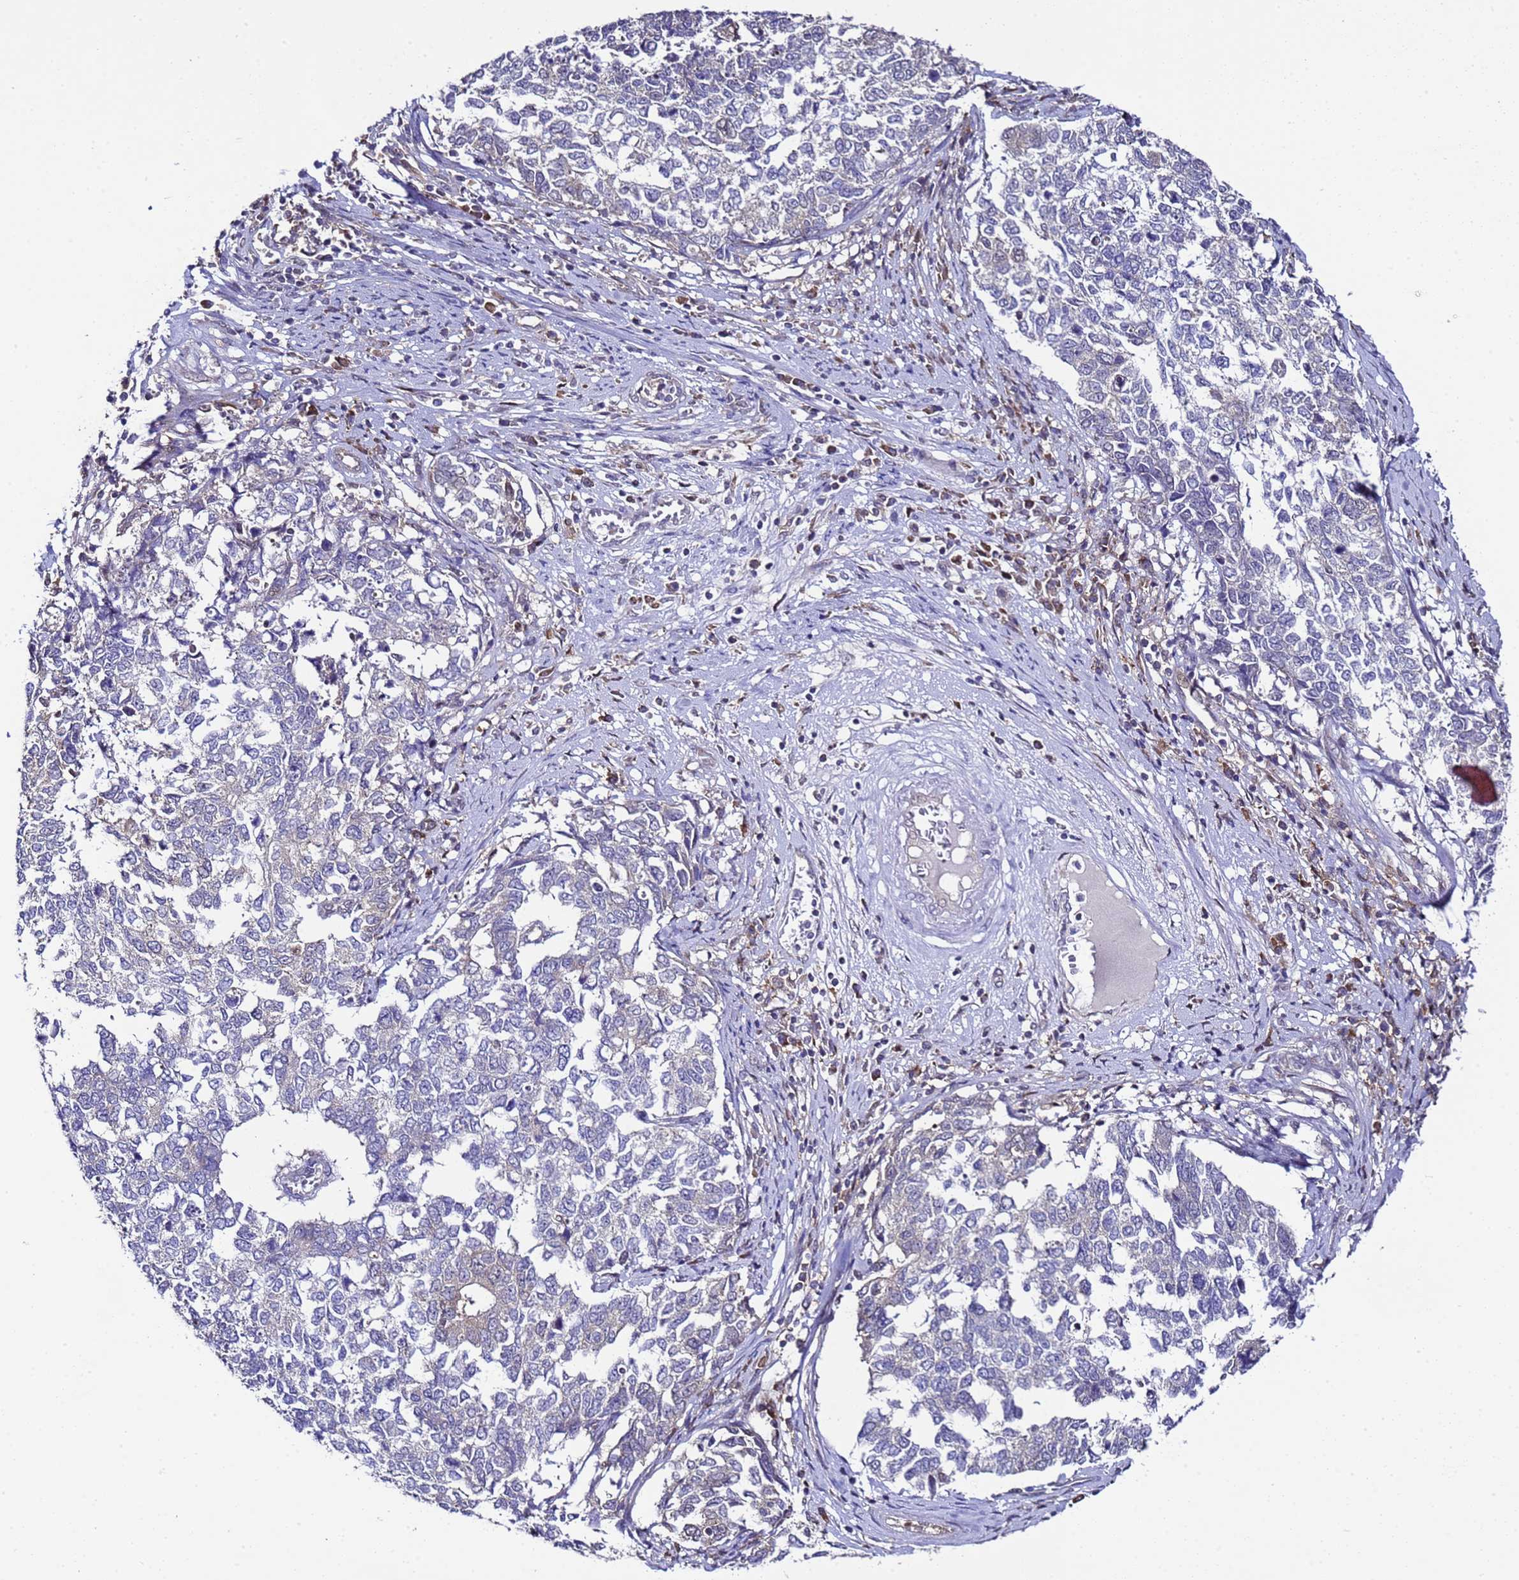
{"staining": {"intensity": "negative", "quantity": "none", "location": "none"}, "tissue": "cervical cancer", "cell_type": "Tumor cells", "image_type": "cancer", "snomed": [{"axis": "morphology", "description": "Squamous cell carcinoma, NOS"}, {"axis": "topography", "description": "Cervix"}], "caption": "DAB (3,3'-diaminobenzidine) immunohistochemical staining of cervical cancer (squamous cell carcinoma) exhibits no significant positivity in tumor cells.", "gene": "ALG3", "patient": {"sex": "female", "age": 63}}